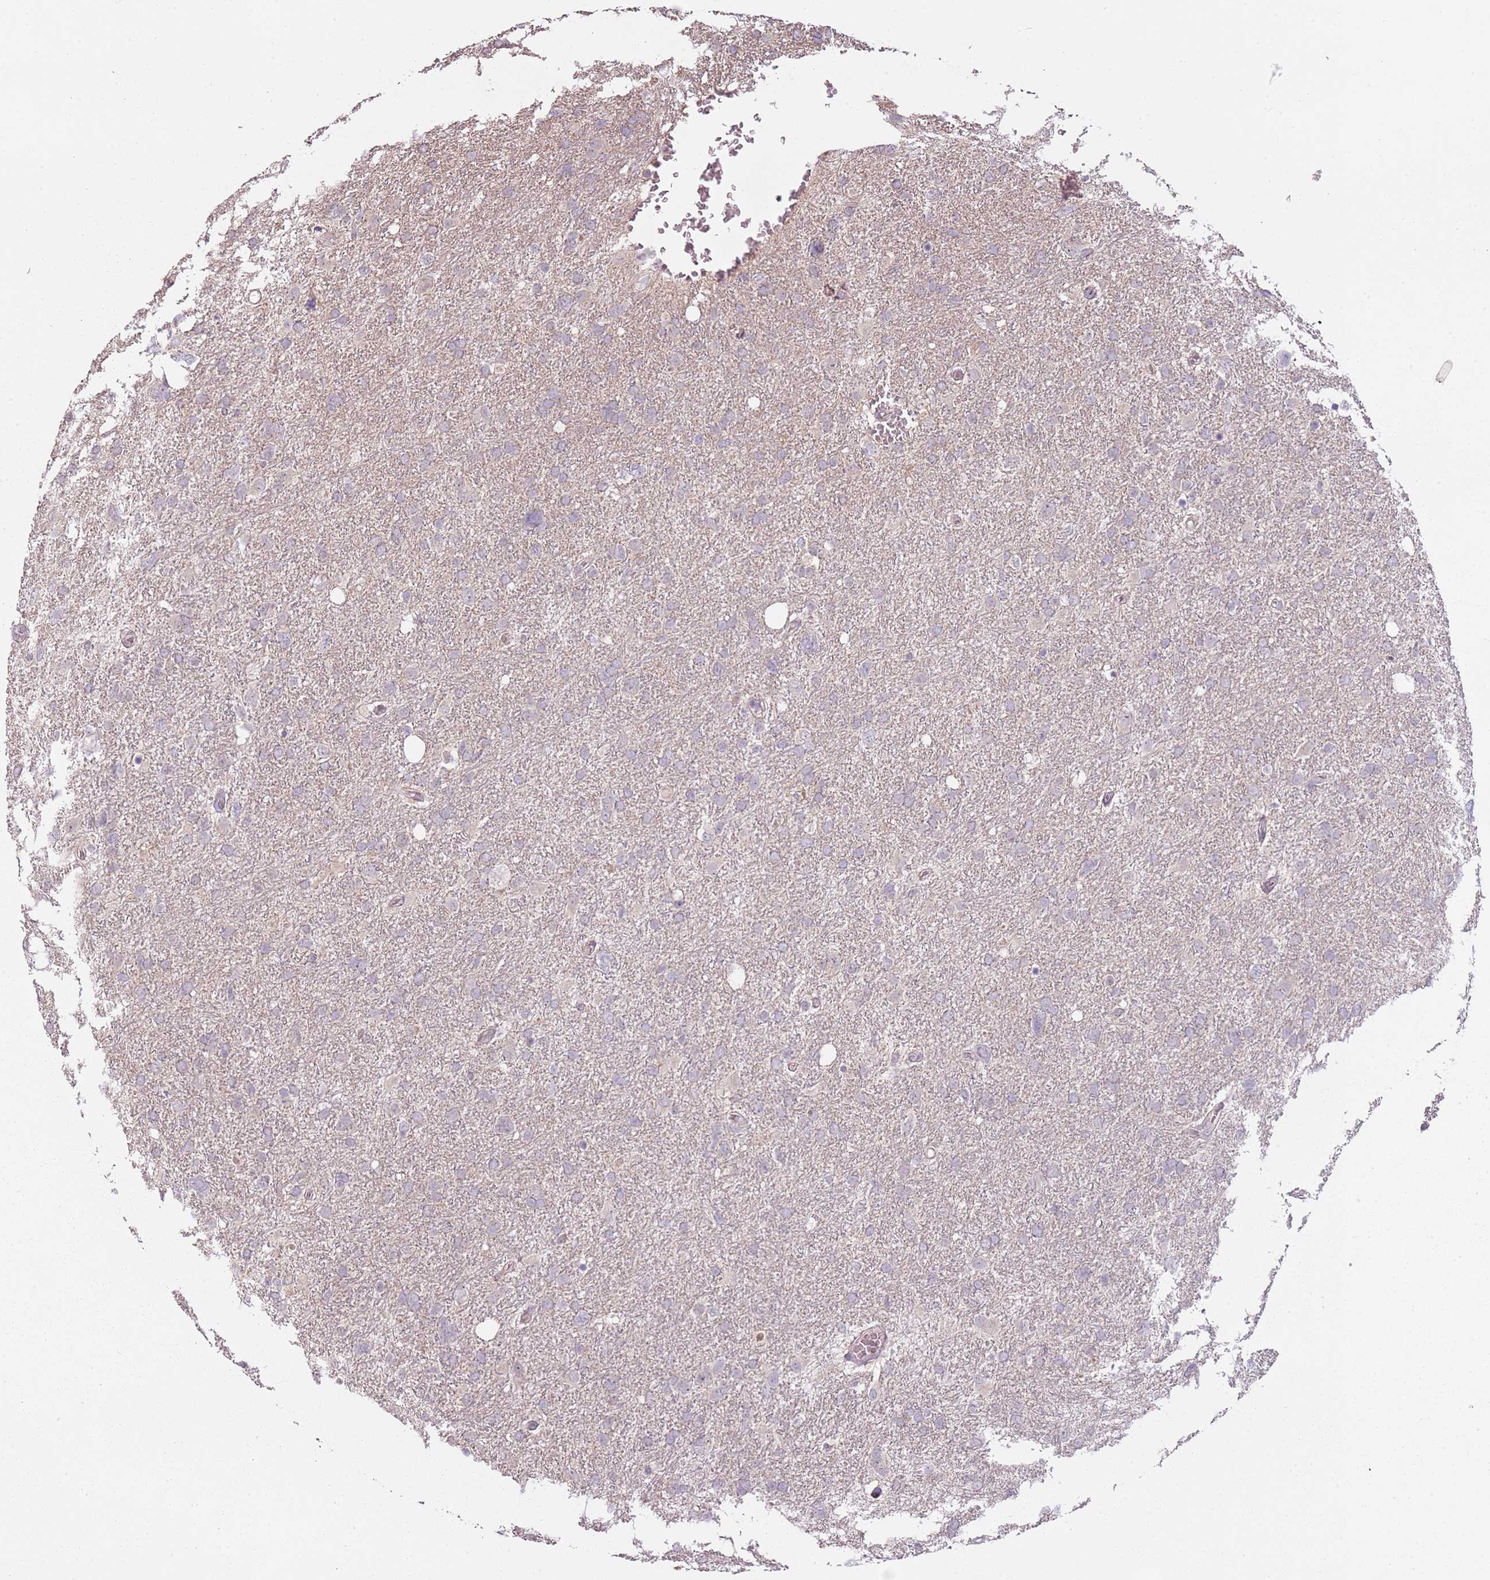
{"staining": {"intensity": "negative", "quantity": "none", "location": "none"}, "tissue": "glioma", "cell_type": "Tumor cells", "image_type": "cancer", "snomed": [{"axis": "morphology", "description": "Glioma, malignant, High grade"}, {"axis": "topography", "description": "Brain"}], "caption": "A histopathology image of human glioma is negative for staining in tumor cells.", "gene": "TEKT4", "patient": {"sex": "male", "age": 61}}